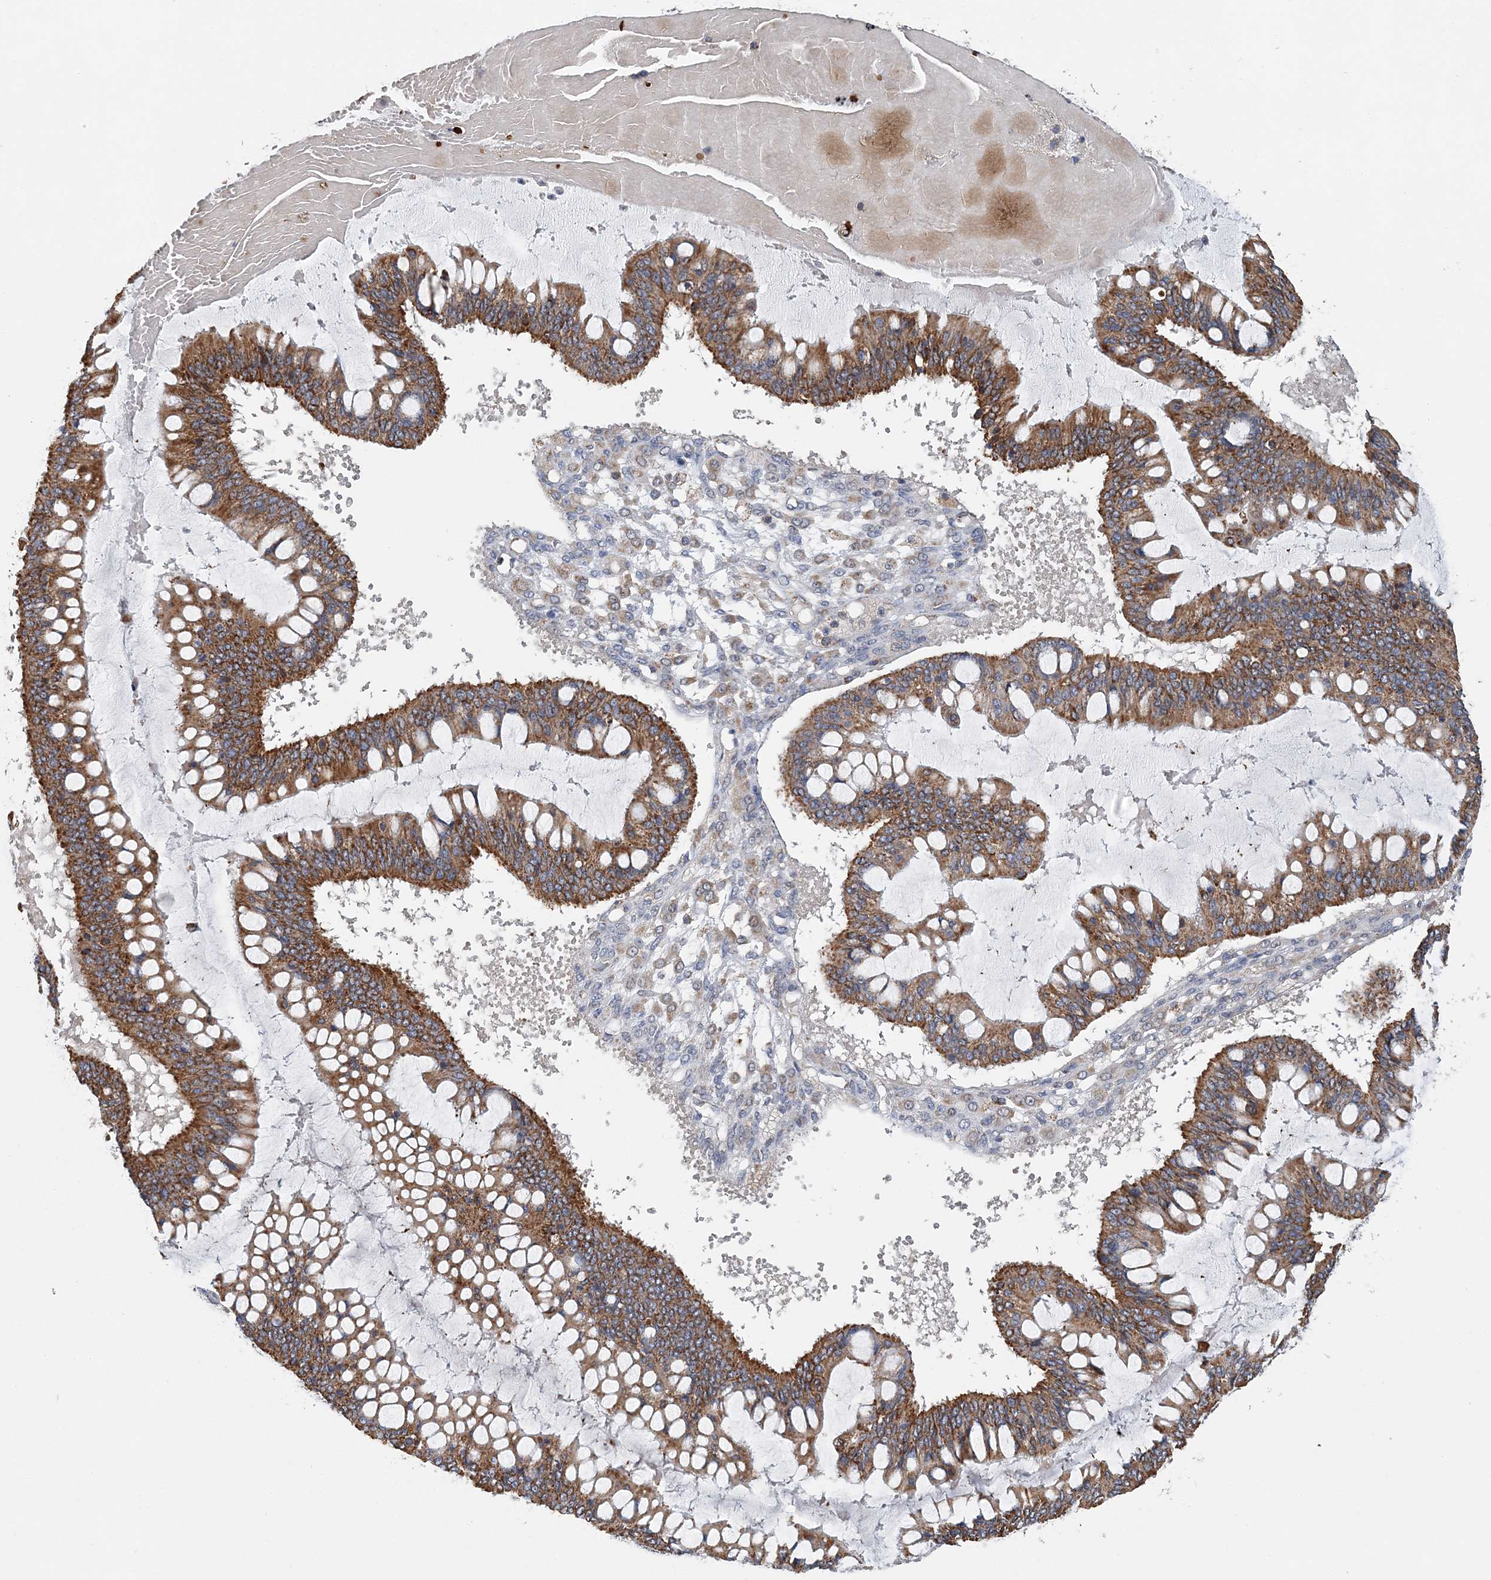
{"staining": {"intensity": "strong", "quantity": ">75%", "location": "cytoplasmic/membranous"}, "tissue": "ovarian cancer", "cell_type": "Tumor cells", "image_type": "cancer", "snomed": [{"axis": "morphology", "description": "Cystadenocarcinoma, mucinous, NOS"}, {"axis": "topography", "description": "Ovary"}], "caption": "IHC (DAB) staining of human ovarian cancer (mucinous cystadenocarcinoma) demonstrates strong cytoplasmic/membranous protein staining in about >75% of tumor cells. The protein is stained brown, and the nuclei are stained in blue (DAB (3,3'-diaminobenzidine) IHC with brightfield microscopy, high magnification).", "gene": "SPRY2", "patient": {"sex": "female", "age": 73}}